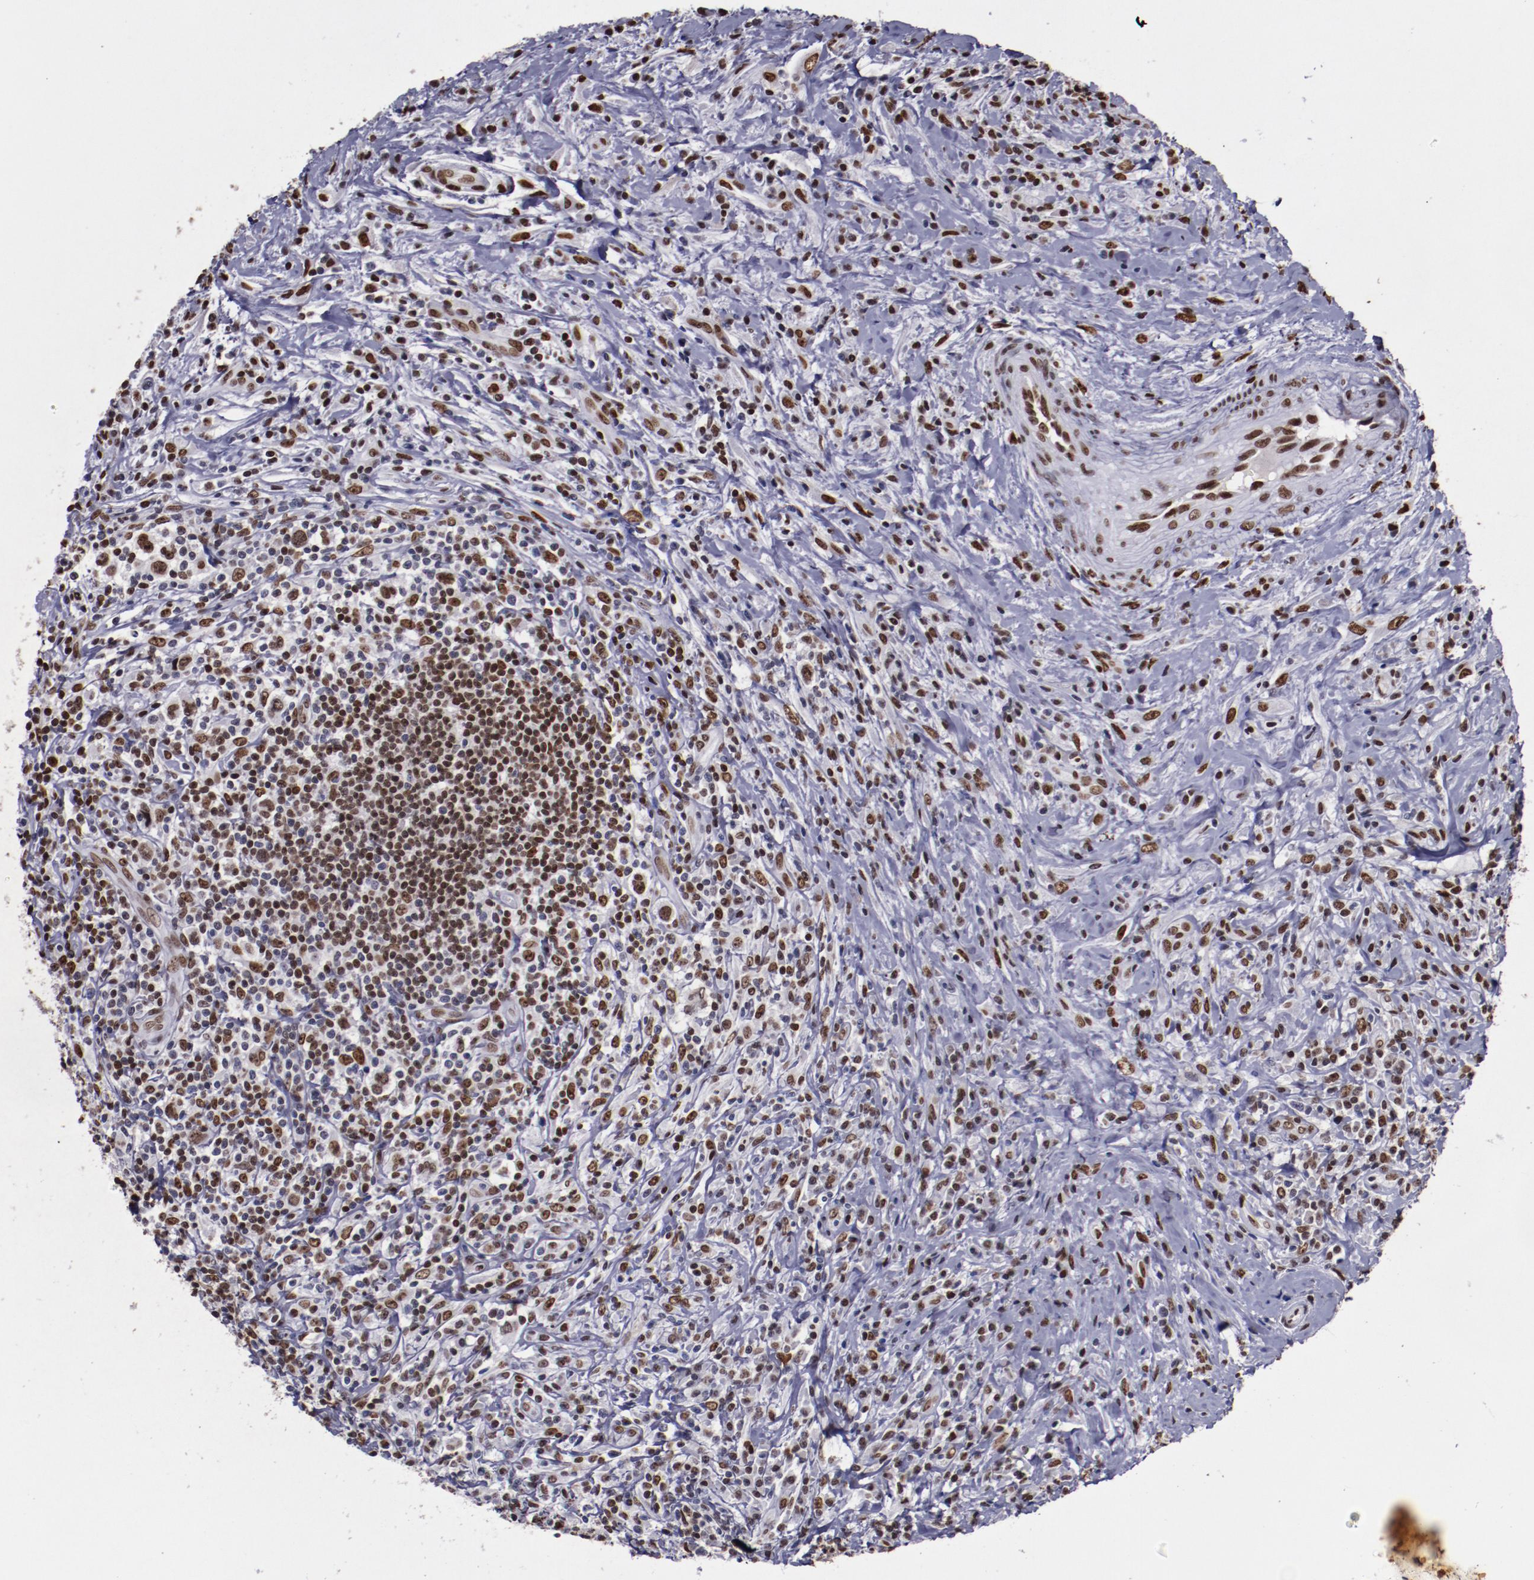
{"staining": {"intensity": "moderate", "quantity": "25%-75%", "location": "nuclear"}, "tissue": "lymphoma", "cell_type": "Tumor cells", "image_type": "cancer", "snomed": [{"axis": "morphology", "description": "Hodgkin's disease, NOS"}, {"axis": "topography", "description": "Lymph node"}], "caption": "Moderate nuclear staining for a protein is identified in about 25%-75% of tumor cells of lymphoma using immunohistochemistry.", "gene": "APEX1", "patient": {"sex": "female", "age": 25}}